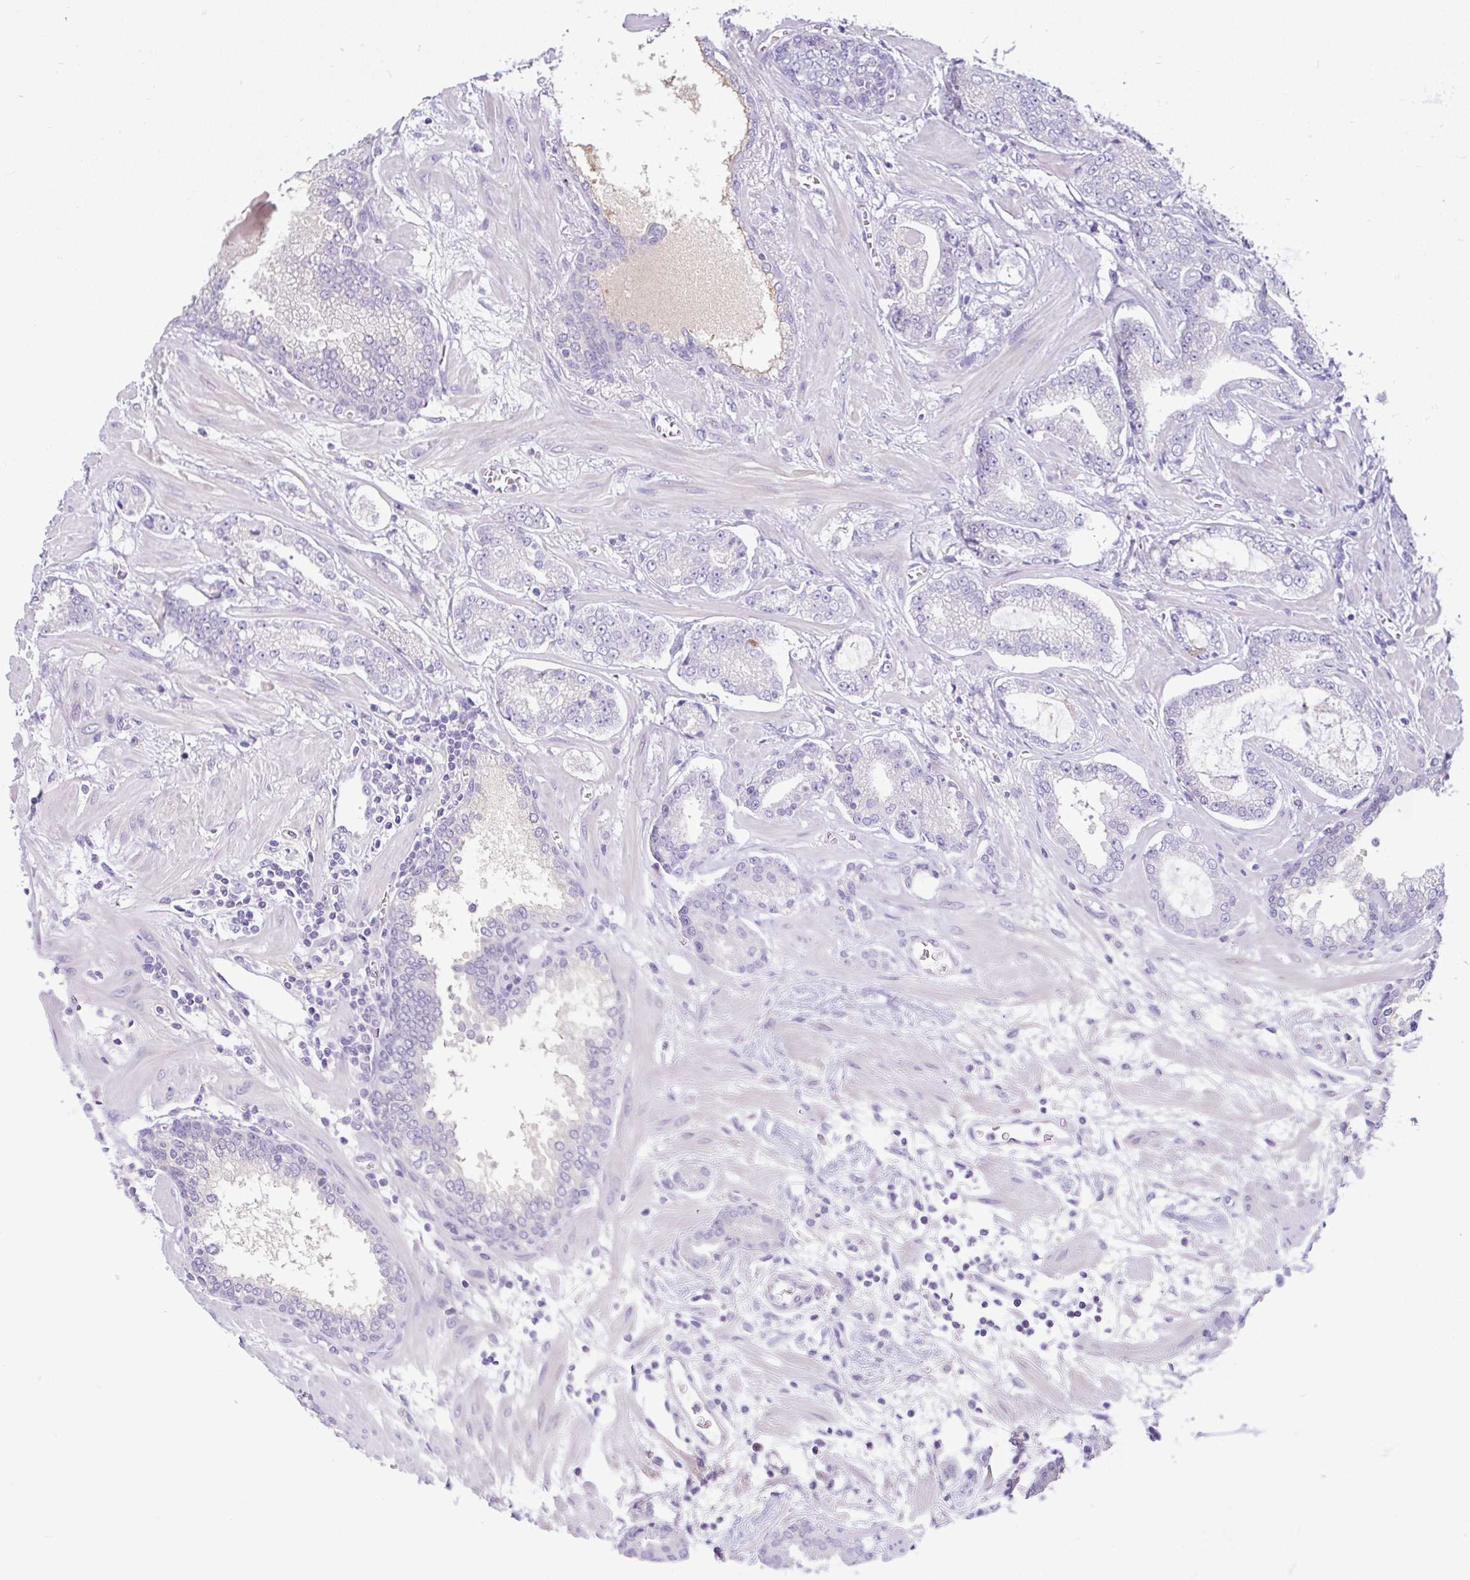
{"staining": {"intensity": "negative", "quantity": "none", "location": "none"}, "tissue": "prostate cancer", "cell_type": "Tumor cells", "image_type": "cancer", "snomed": [{"axis": "morphology", "description": "Adenocarcinoma, Low grade"}, {"axis": "topography", "description": "Prostate"}], "caption": "This image is of prostate low-grade adenocarcinoma stained with IHC to label a protein in brown with the nuclei are counter-stained blue. There is no staining in tumor cells.", "gene": "SERPINE3", "patient": {"sex": "male", "age": 62}}